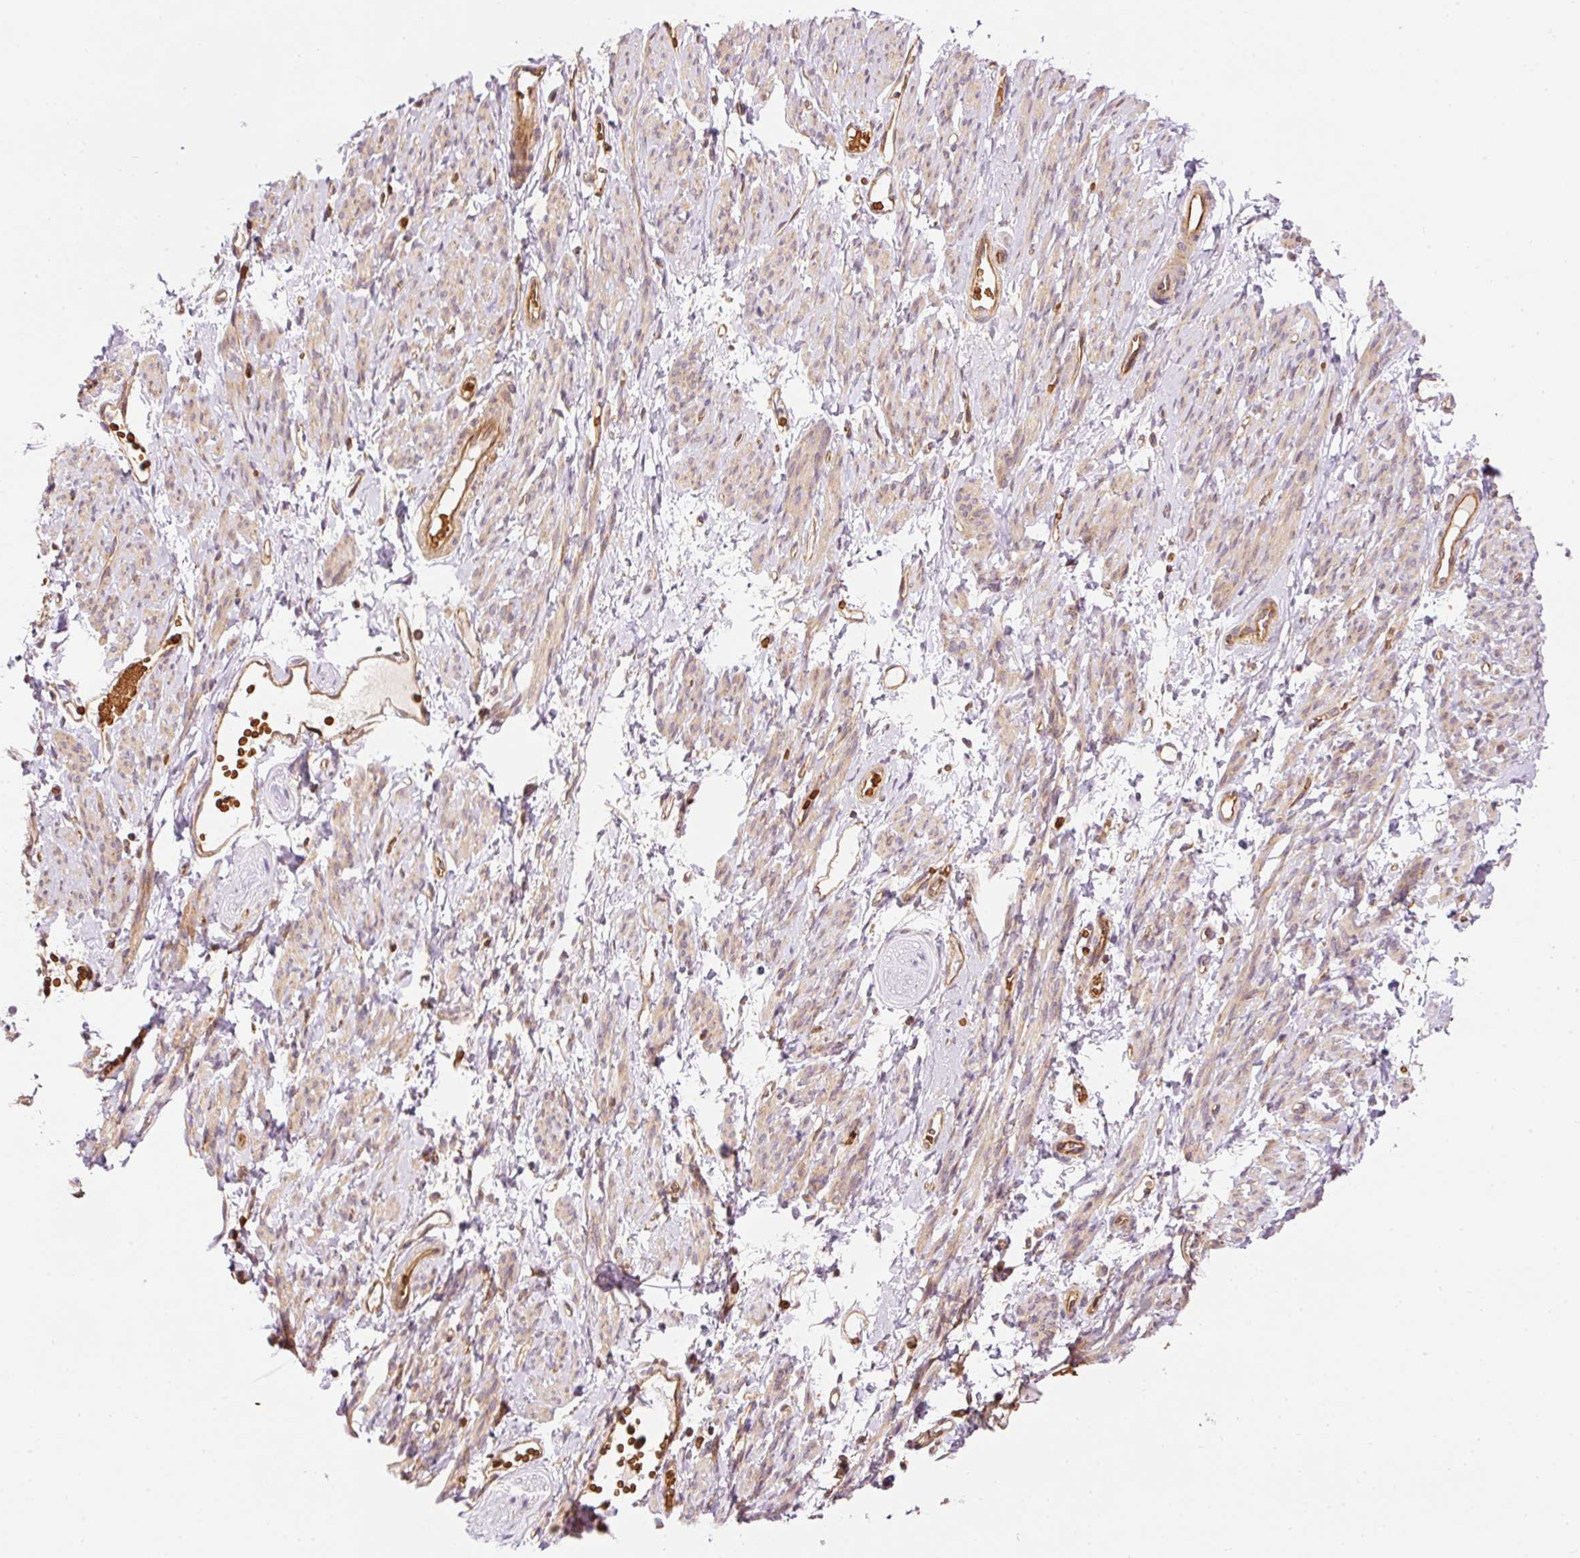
{"staining": {"intensity": "moderate", "quantity": "25%-75%", "location": "cytoplasmic/membranous"}, "tissue": "smooth muscle", "cell_type": "Smooth muscle cells", "image_type": "normal", "snomed": [{"axis": "morphology", "description": "Normal tissue, NOS"}, {"axis": "topography", "description": "Smooth muscle"}], "caption": "Immunohistochemistry staining of benign smooth muscle, which shows medium levels of moderate cytoplasmic/membranous expression in about 25%-75% of smooth muscle cells indicating moderate cytoplasmic/membranous protein positivity. The staining was performed using DAB (brown) for protein detection and nuclei were counterstained in hematoxylin (blue).", "gene": "ADCY4", "patient": {"sex": "female", "age": 65}}